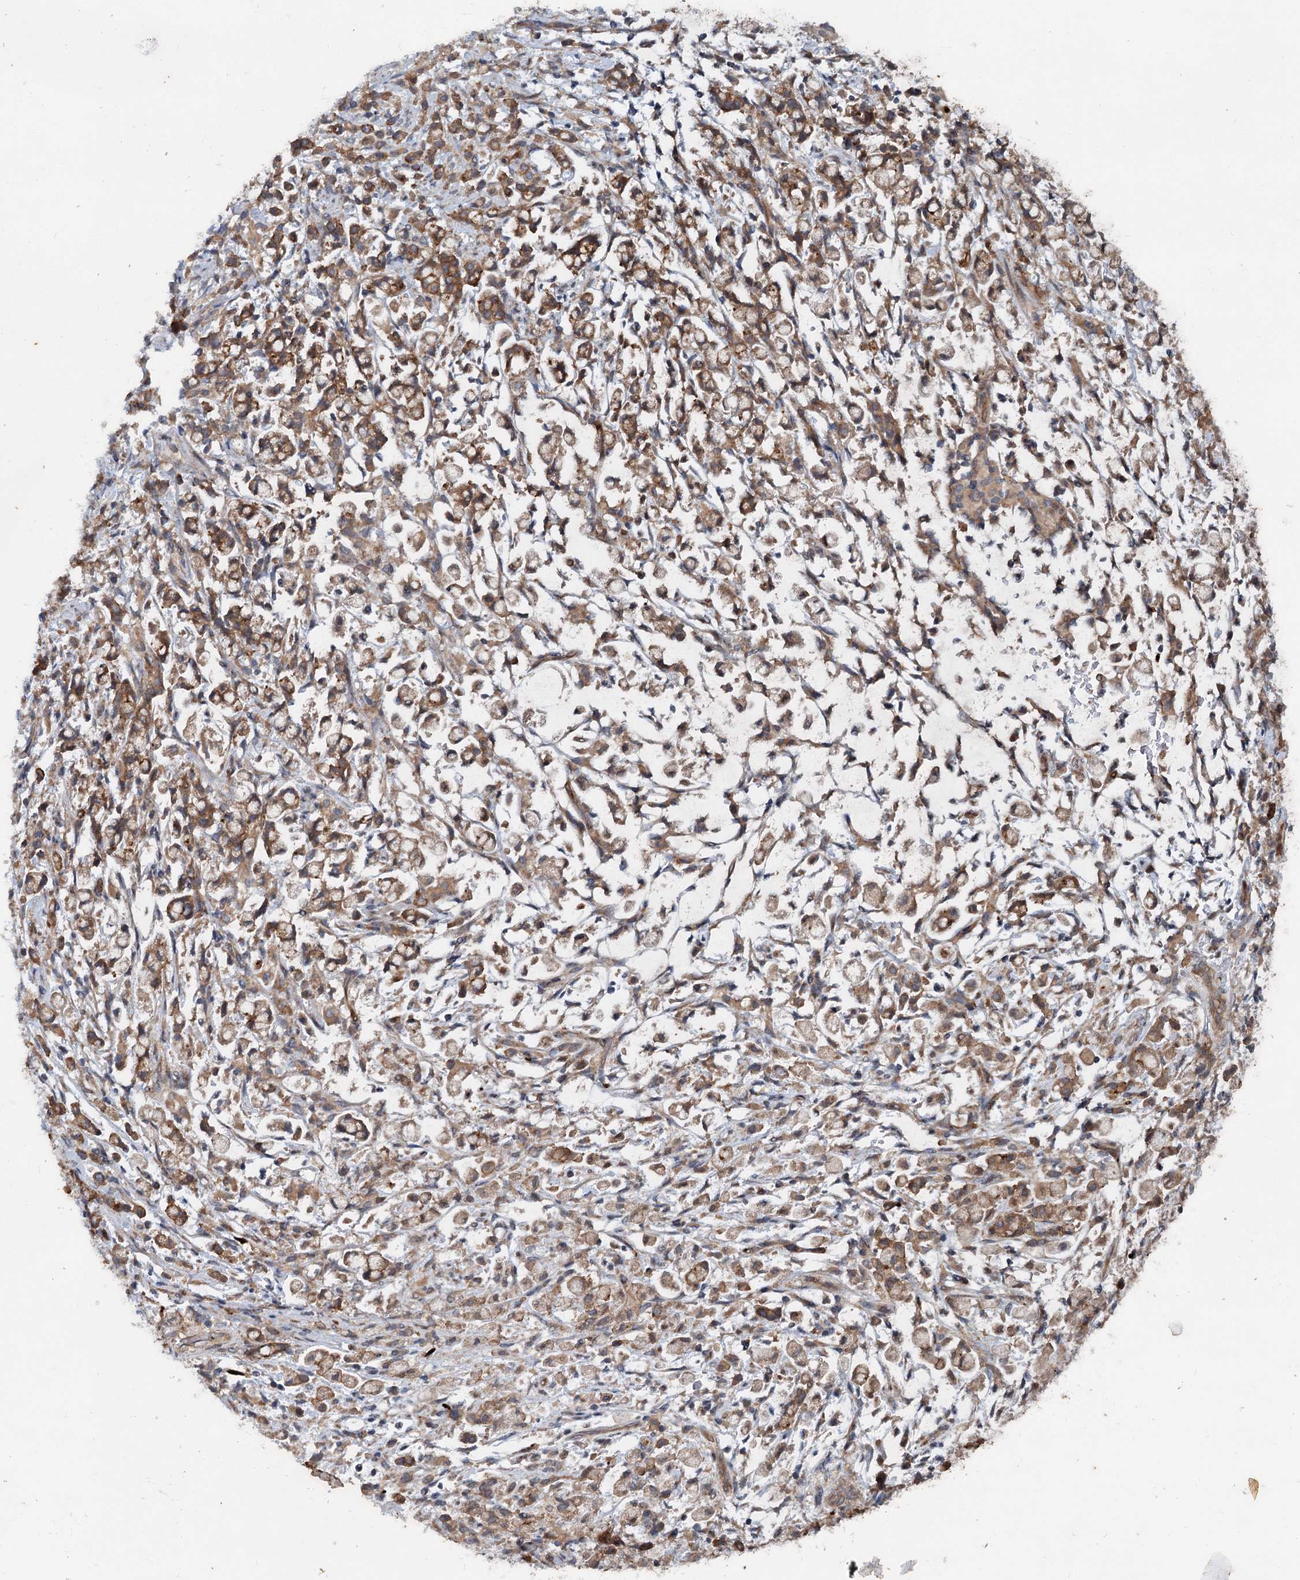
{"staining": {"intensity": "moderate", "quantity": ">75%", "location": "cytoplasmic/membranous"}, "tissue": "stomach cancer", "cell_type": "Tumor cells", "image_type": "cancer", "snomed": [{"axis": "morphology", "description": "Adenocarcinoma, NOS"}, {"axis": "topography", "description": "Stomach"}], "caption": "Human adenocarcinoma (stomach) stained with a brown dye shows moderate cytoplasmic/membranous positive expression in approximately >75% of tumor cells.", "gene": "N4BP2L2", "patient": {"sex": "female", "age": 60}}